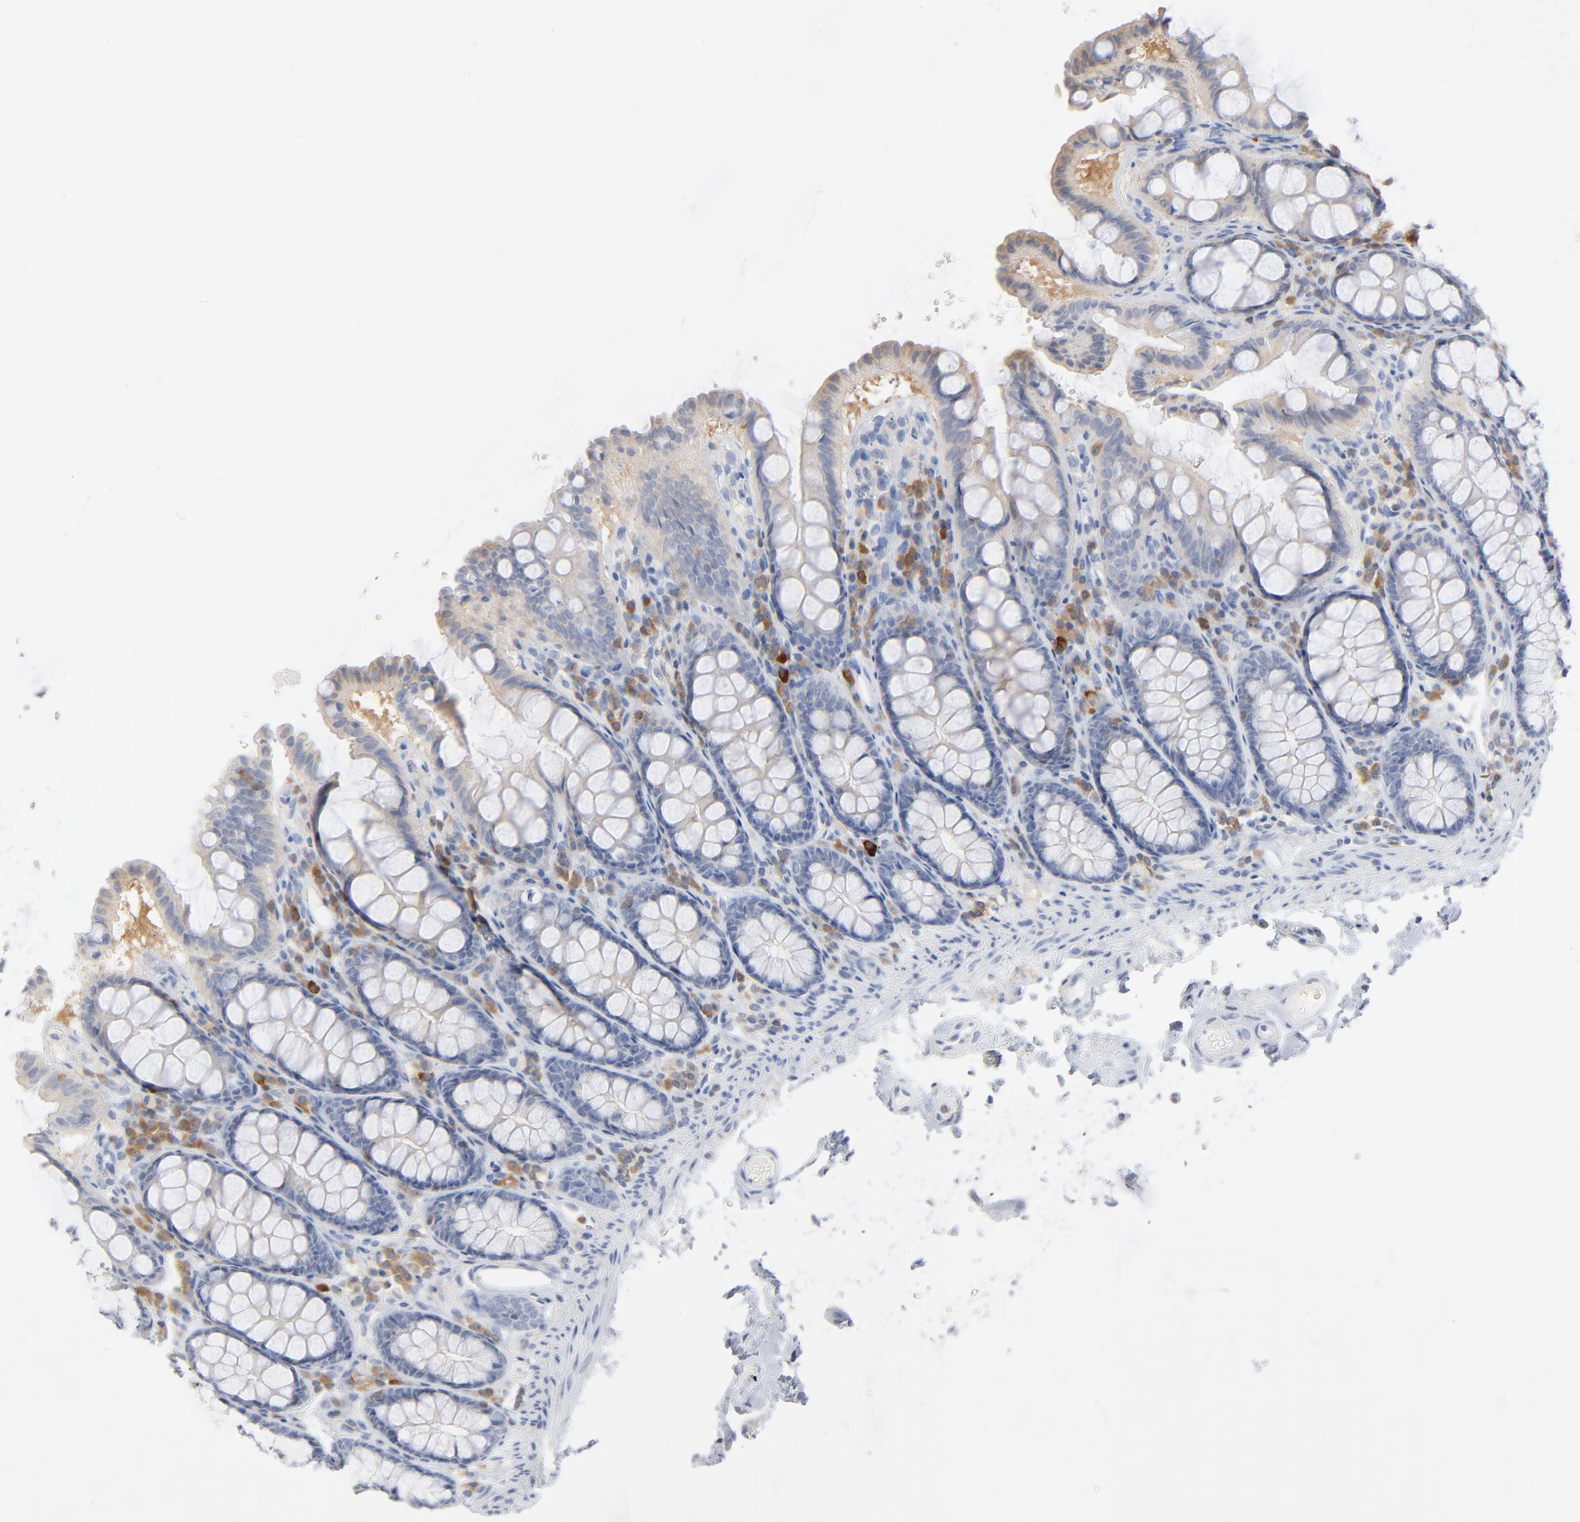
{"staining": {"intensity": "negative", "quantity": "none", "location": "none"}, "tissue": "colon", "cell_type": "Endothelial cells", "image_type": "normal", "snomed": [{"axis": "morphology", "description": "Normal tissue, NOS"}, {"axis": "topography", "description": "Colon"}], "caption": "High magnification brightfield microscopy of normal colon stained with DAB (3,3'-diaminobenzidine) (brown) and counterstained with hematoxylin (blue): endothelial cells show no significant expression.", "gene": "PTK2B", "patient": {"sex": "female", "age": 61}}